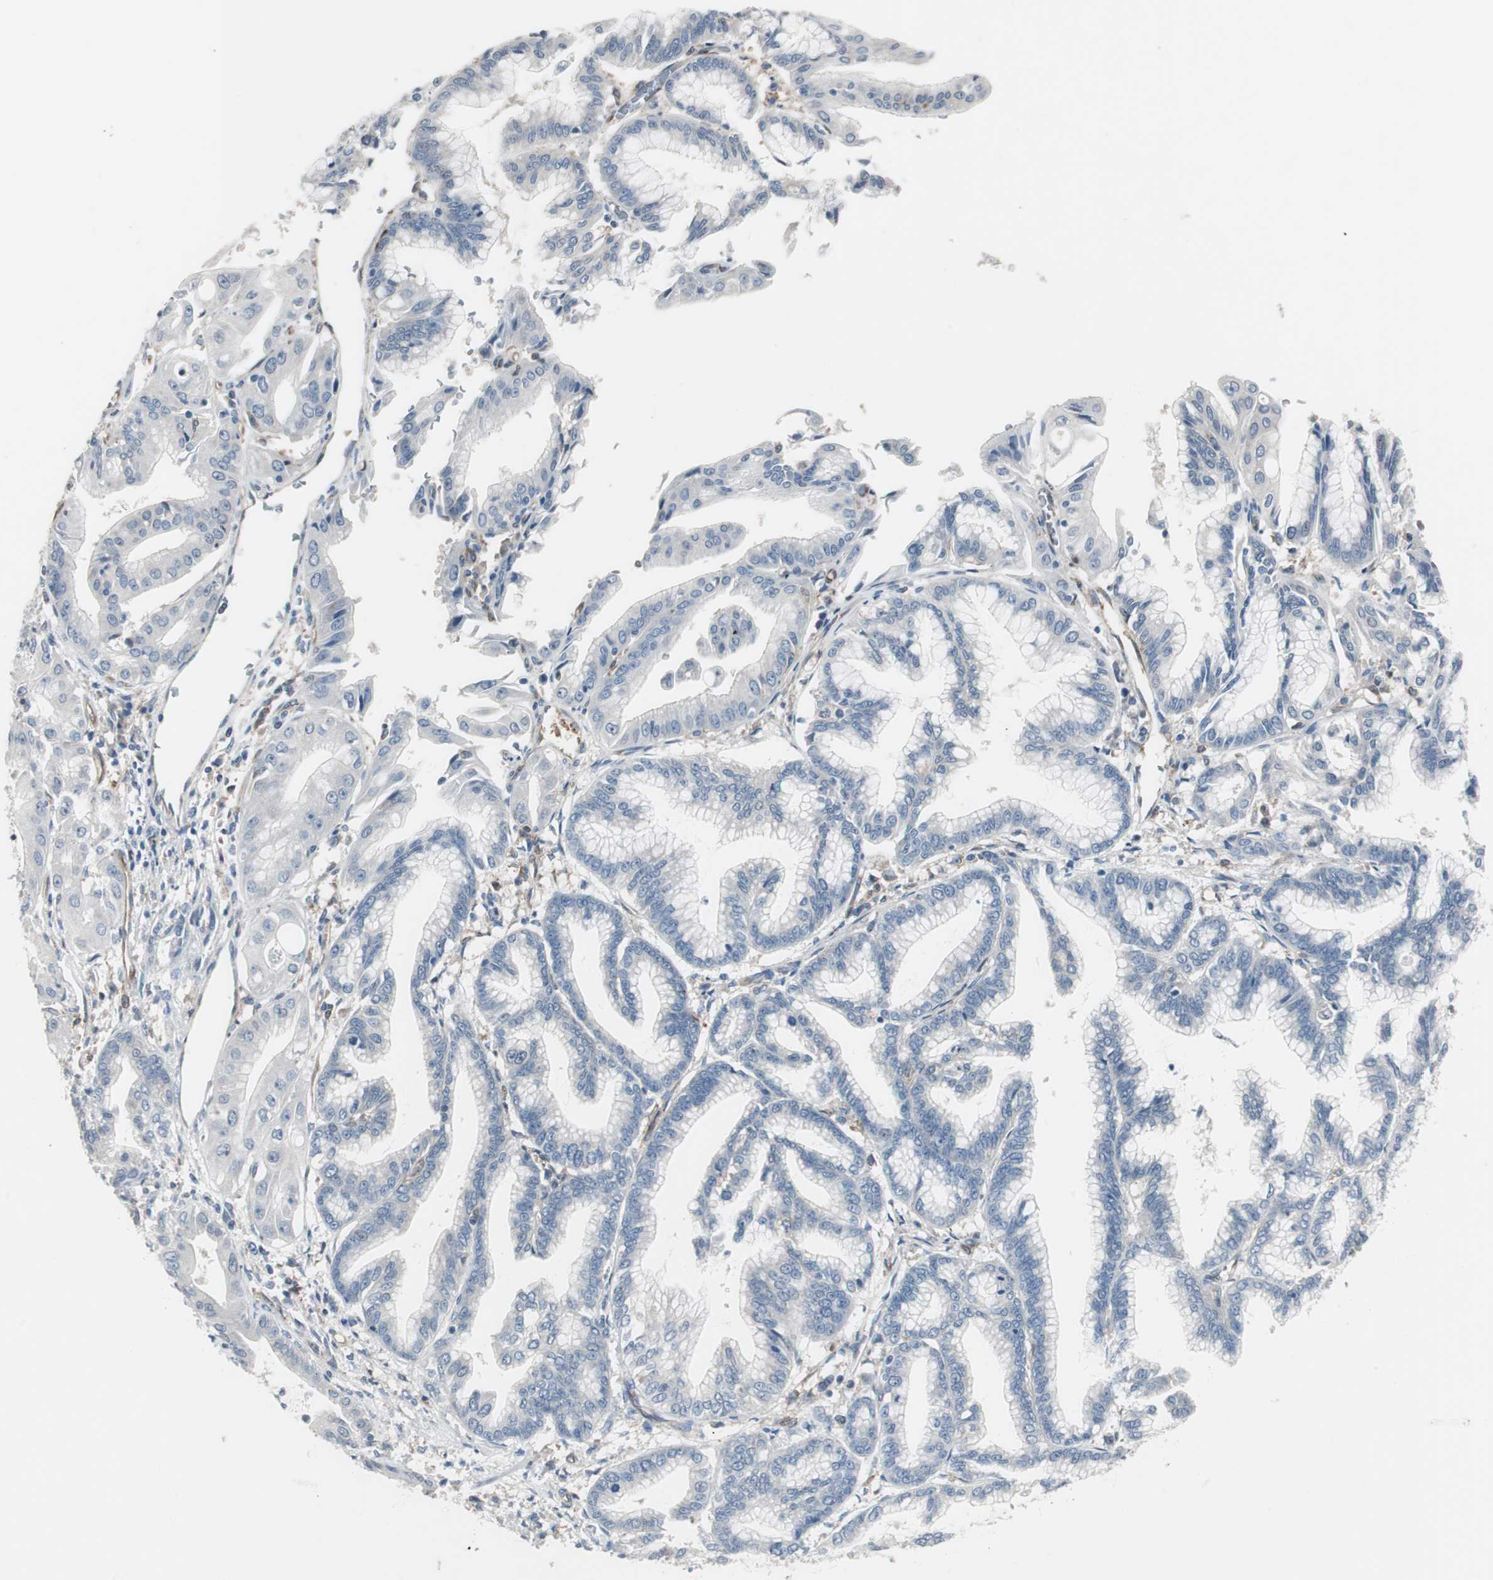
{"staining": {"intensity": "negative", "quantity": "none", "location": "none"}, "tissue": "pancreatic cancer", "cell_type": "Tumor cells", "image_type": "cancer", "snomed": [{"axis": "morphology", "description": "Adenocarcinoma, NOS"}, {"axis": "topography", "description": "Pancreas"}], "caption": "Protein analysis of pancreatic adenocarcinoma displays no significant expression in tumor cells.", "gene": "SWAP70", "patient": {"sex": "female", "age": 64}}